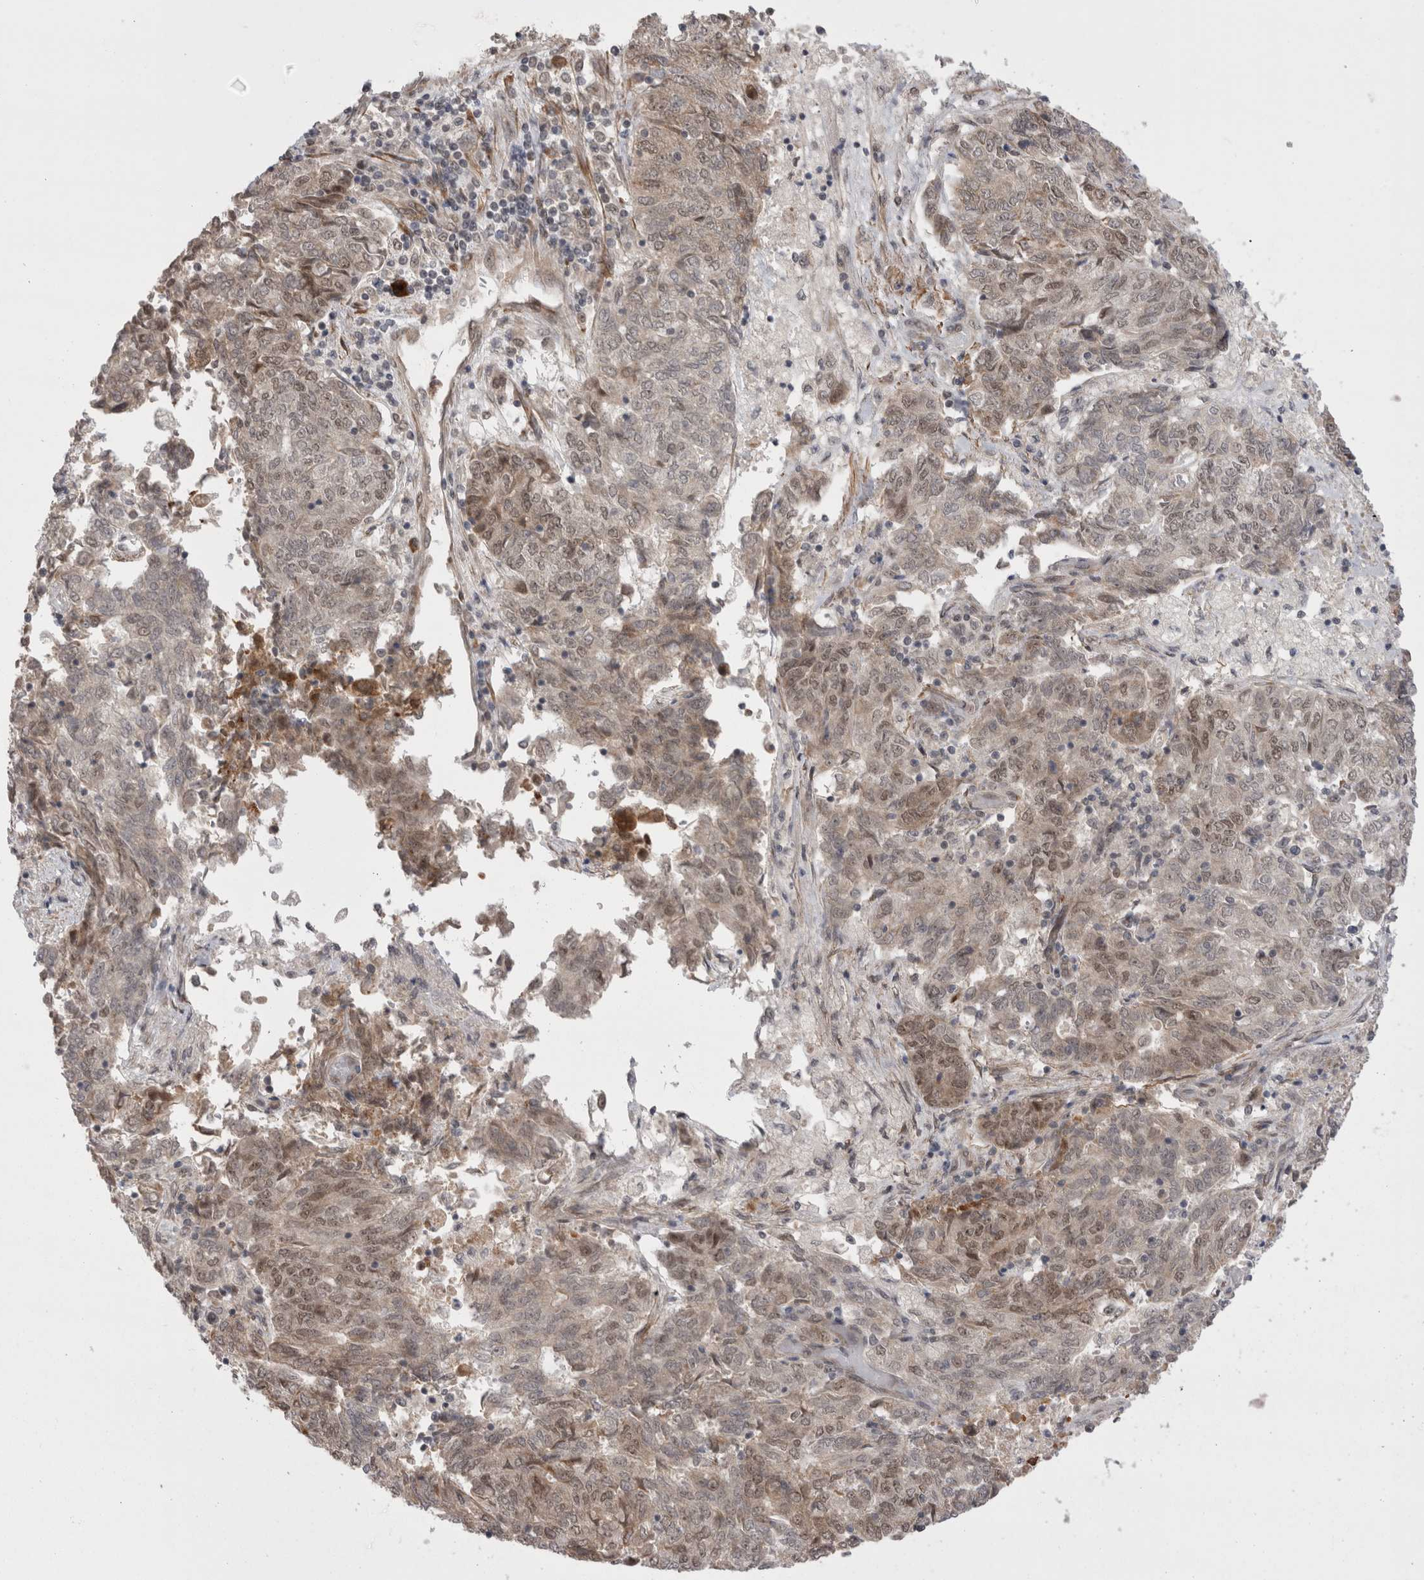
{"staining": {"intensity": "weak", "quantity": ">75%", "location": "cytoplasmic/membranous,nuclear"}, "tissue": "endometrial cancer", "cell_type": "Tumor cells", "image_type": "cancer", "snomed": [{"axis": "morphology", "description": "Adenocarcinoma, NOS"}, {"axis": "topography", "description": "Endometrium"}], "caption": "A photomicrograph of human endometrial cancer (adenocarcinoma) stained for a protein exhibits weak cytoplasmic/membranous and nuclear brown staining in tumor cells. The staining is performed using DAB (3,3'-diaminobenzidine) brown chromogen to label protein expression. The nuclei are counter-stained blue using hematoxylin.", "gene": "EXOSC4", "patient": {"sex": "female", "age": 80}}